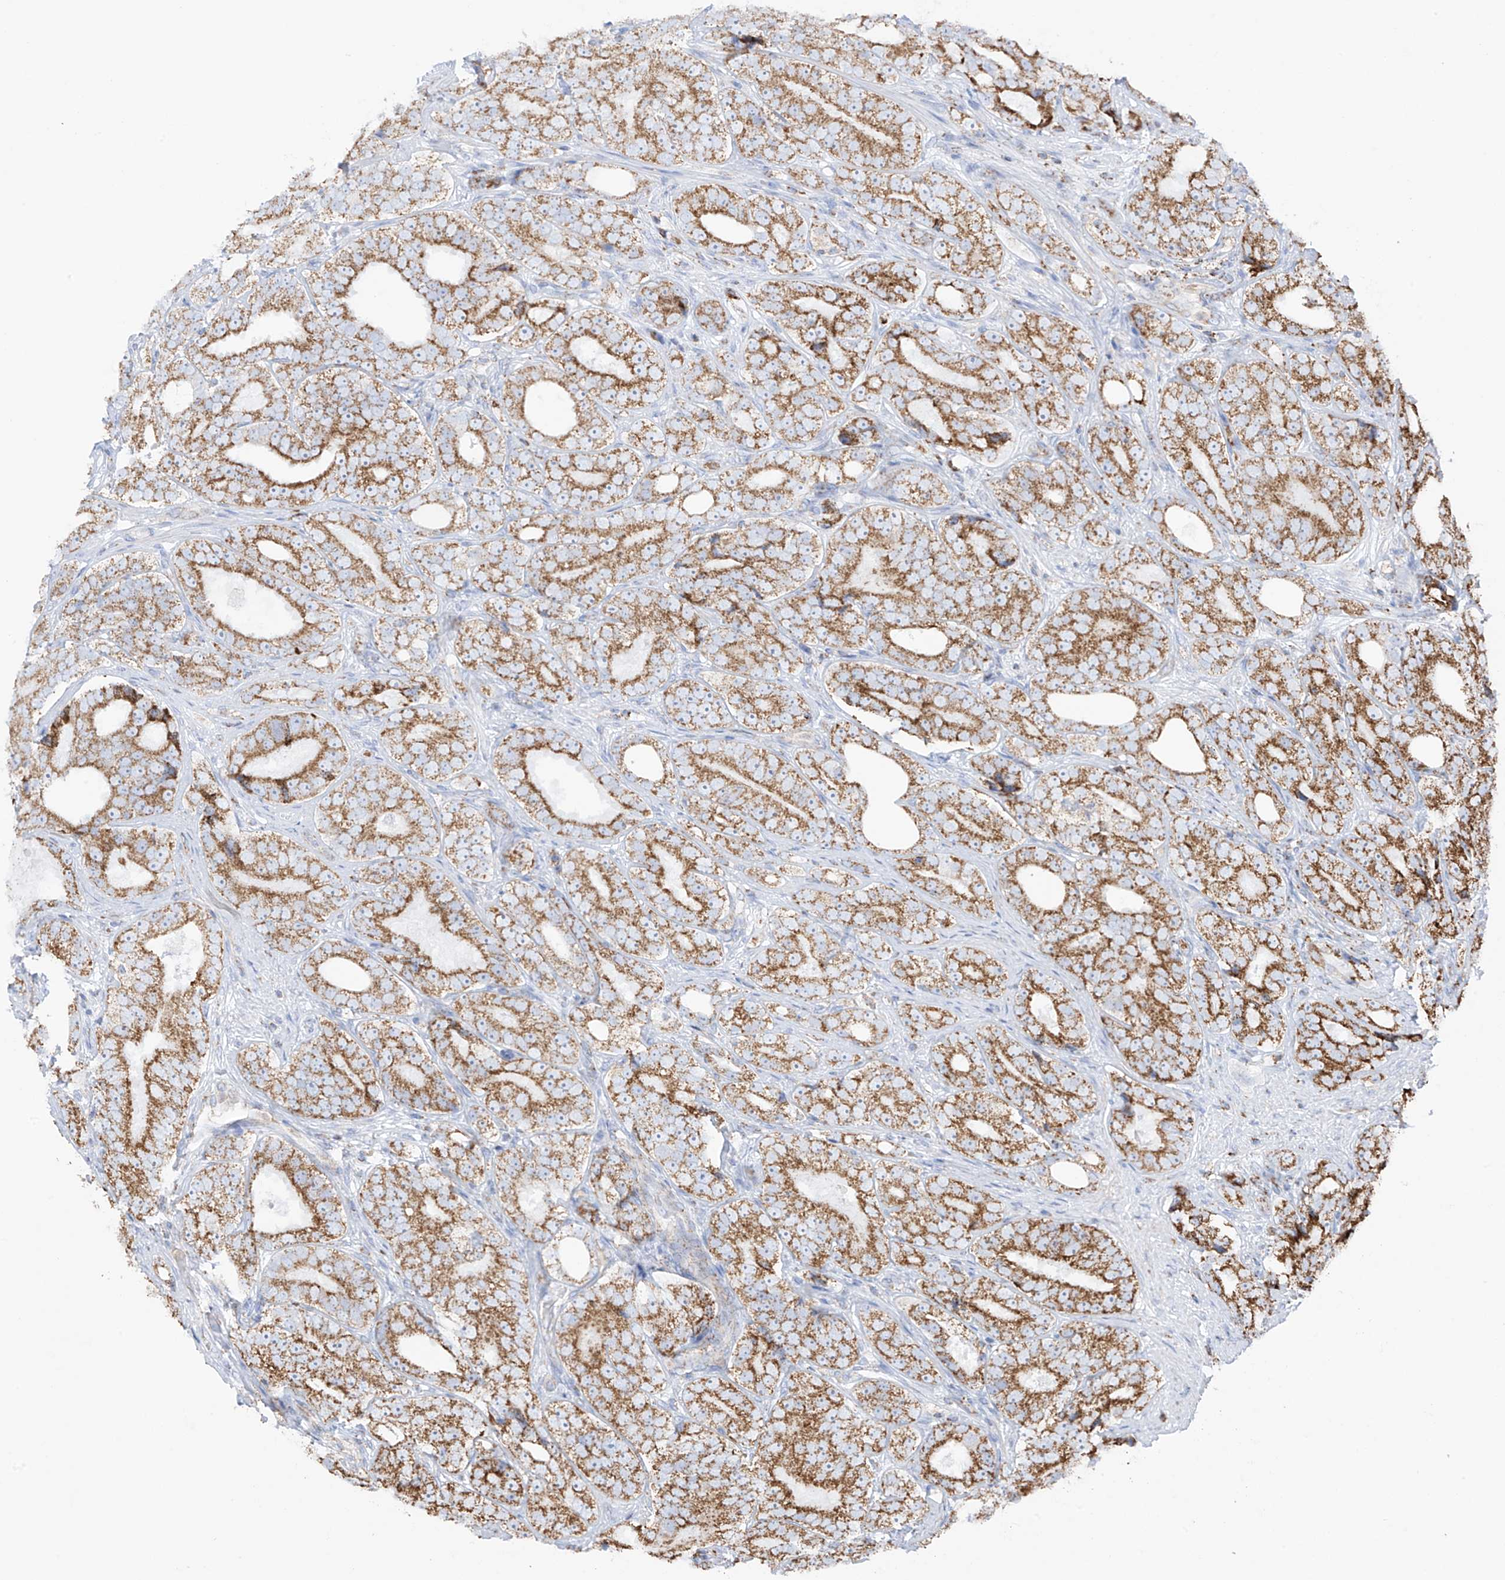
{"staining": {"intensity": "moderate", "quantity": ">75%", "location": "cytoplasmic/membranous"}, "tissue": "prostate cancer", "cell_type": "Tumor cells", "image_type": "cancer", "snomed": [{"axis": "morphology", "description": "Adenocarcinoma, High grade"}, {"axis": "topography", "description": "Prostate"}], "caption": "DAB (3,3'-diaminobenzidine) immunohistochemical staining of adenocarcinoma (high-grade) (prostate) displays moderate cytoplasmic/membranous protein staining in approximately >75% of tumor cells. (Stains: DAB in brown, nuclei in blue, Microscopy: brightfield microscopy at high magnification).", "gene": "XKR3", "patient": {"sex": "male", "age": 56}}